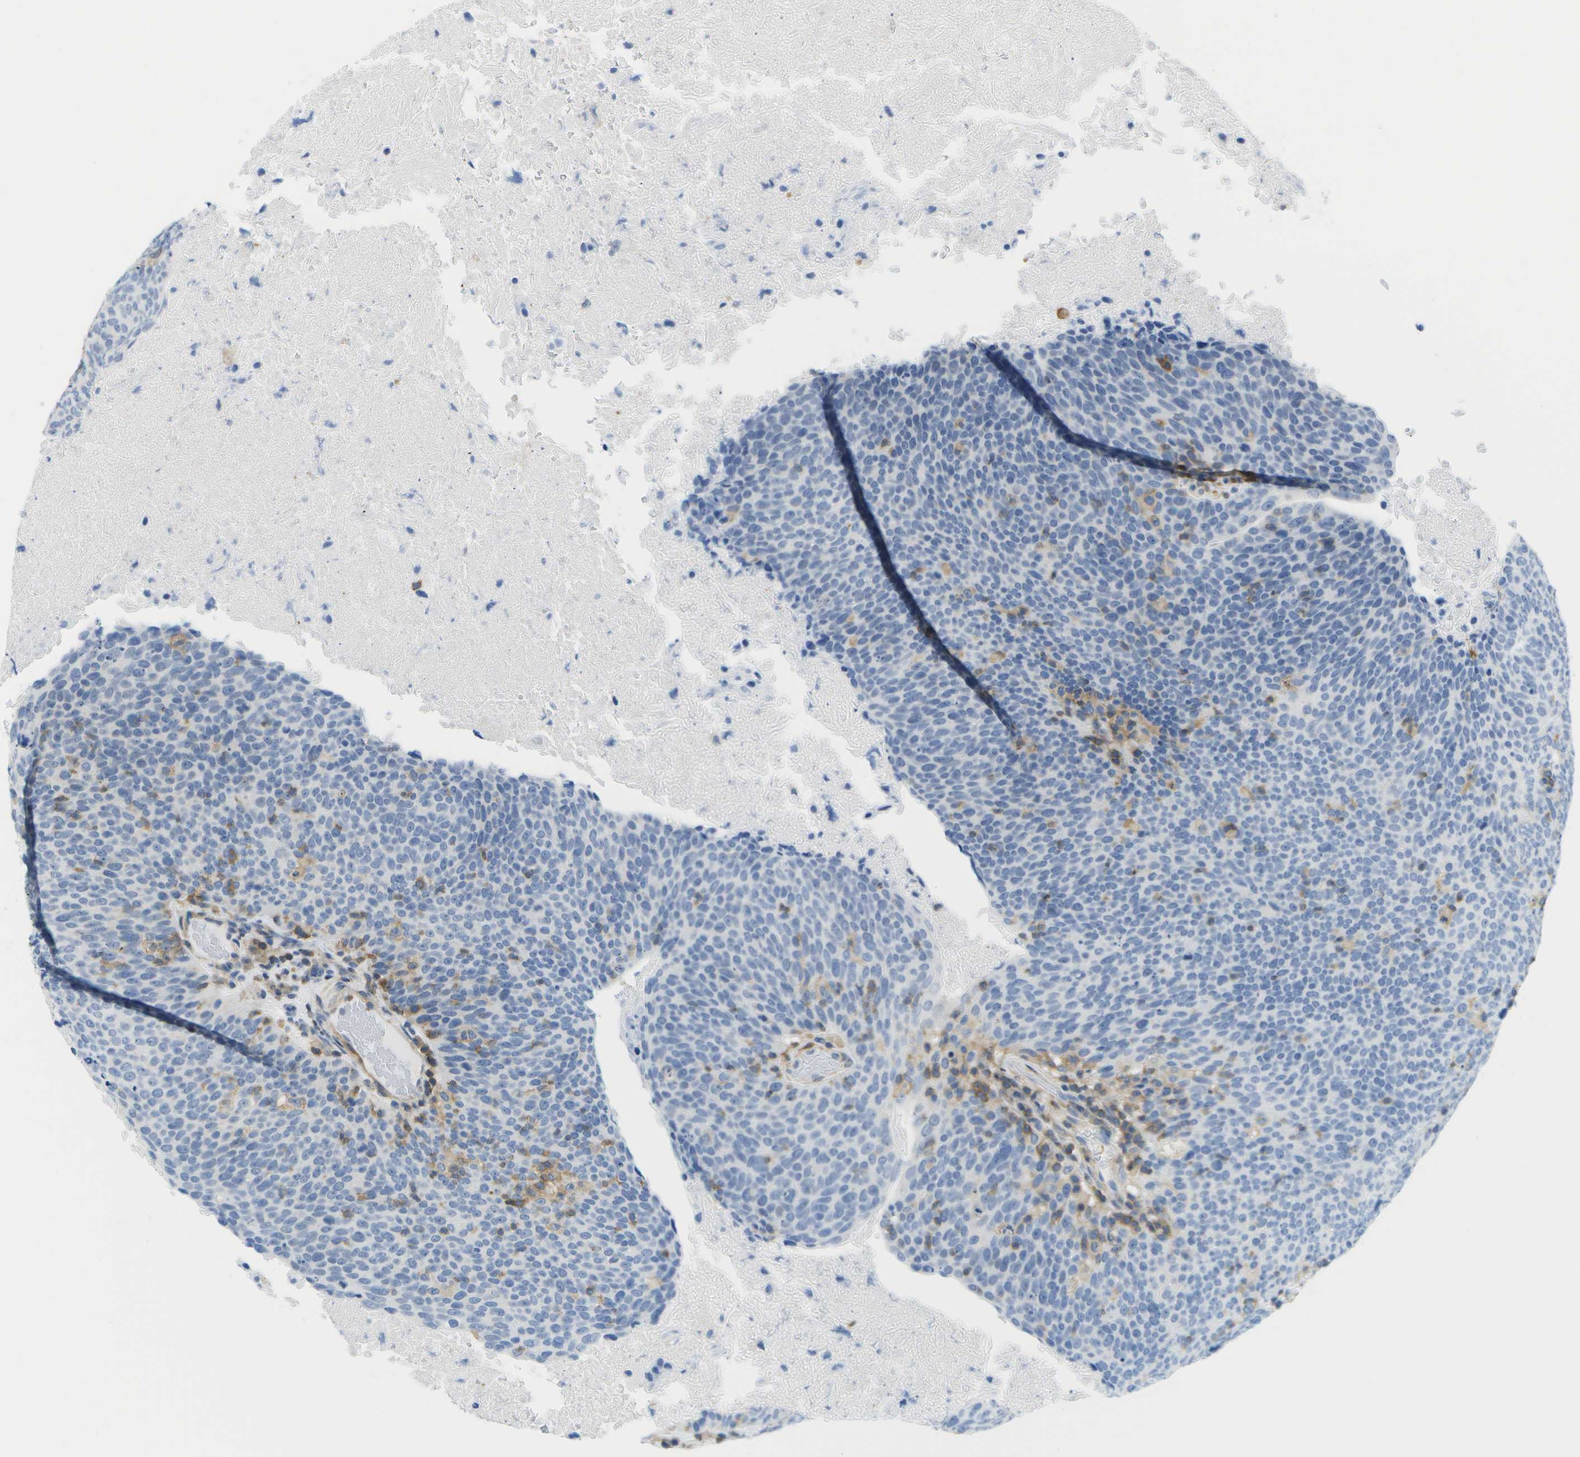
{"staining": {"intensity": "negative", "quantity": "none", "location": "none"}, "tissue": "head and neck cancer", "cell_type": "Tumor cells", "image_type": "cancer", "snomed": [{"axis": "morphology", "description": "Squamous cell carcinoma, NOS"}, {"axis": "morphology", "description": "Squamous cell carcinoma, metastatic, NOS"}, {"axis": "topography", "description": "Lymph node"}, {"axis": "topography", "description": "Head-Neck"}], "caption": "Immunohistochemistry histopathology image of human head and neck cancer (metastatic squamous cell carcinoma) stained for a protein (brown), which displays no expression in tumor cells.", "gene": "RCSD1", "patient": {"sex": "male", "age": 62}}